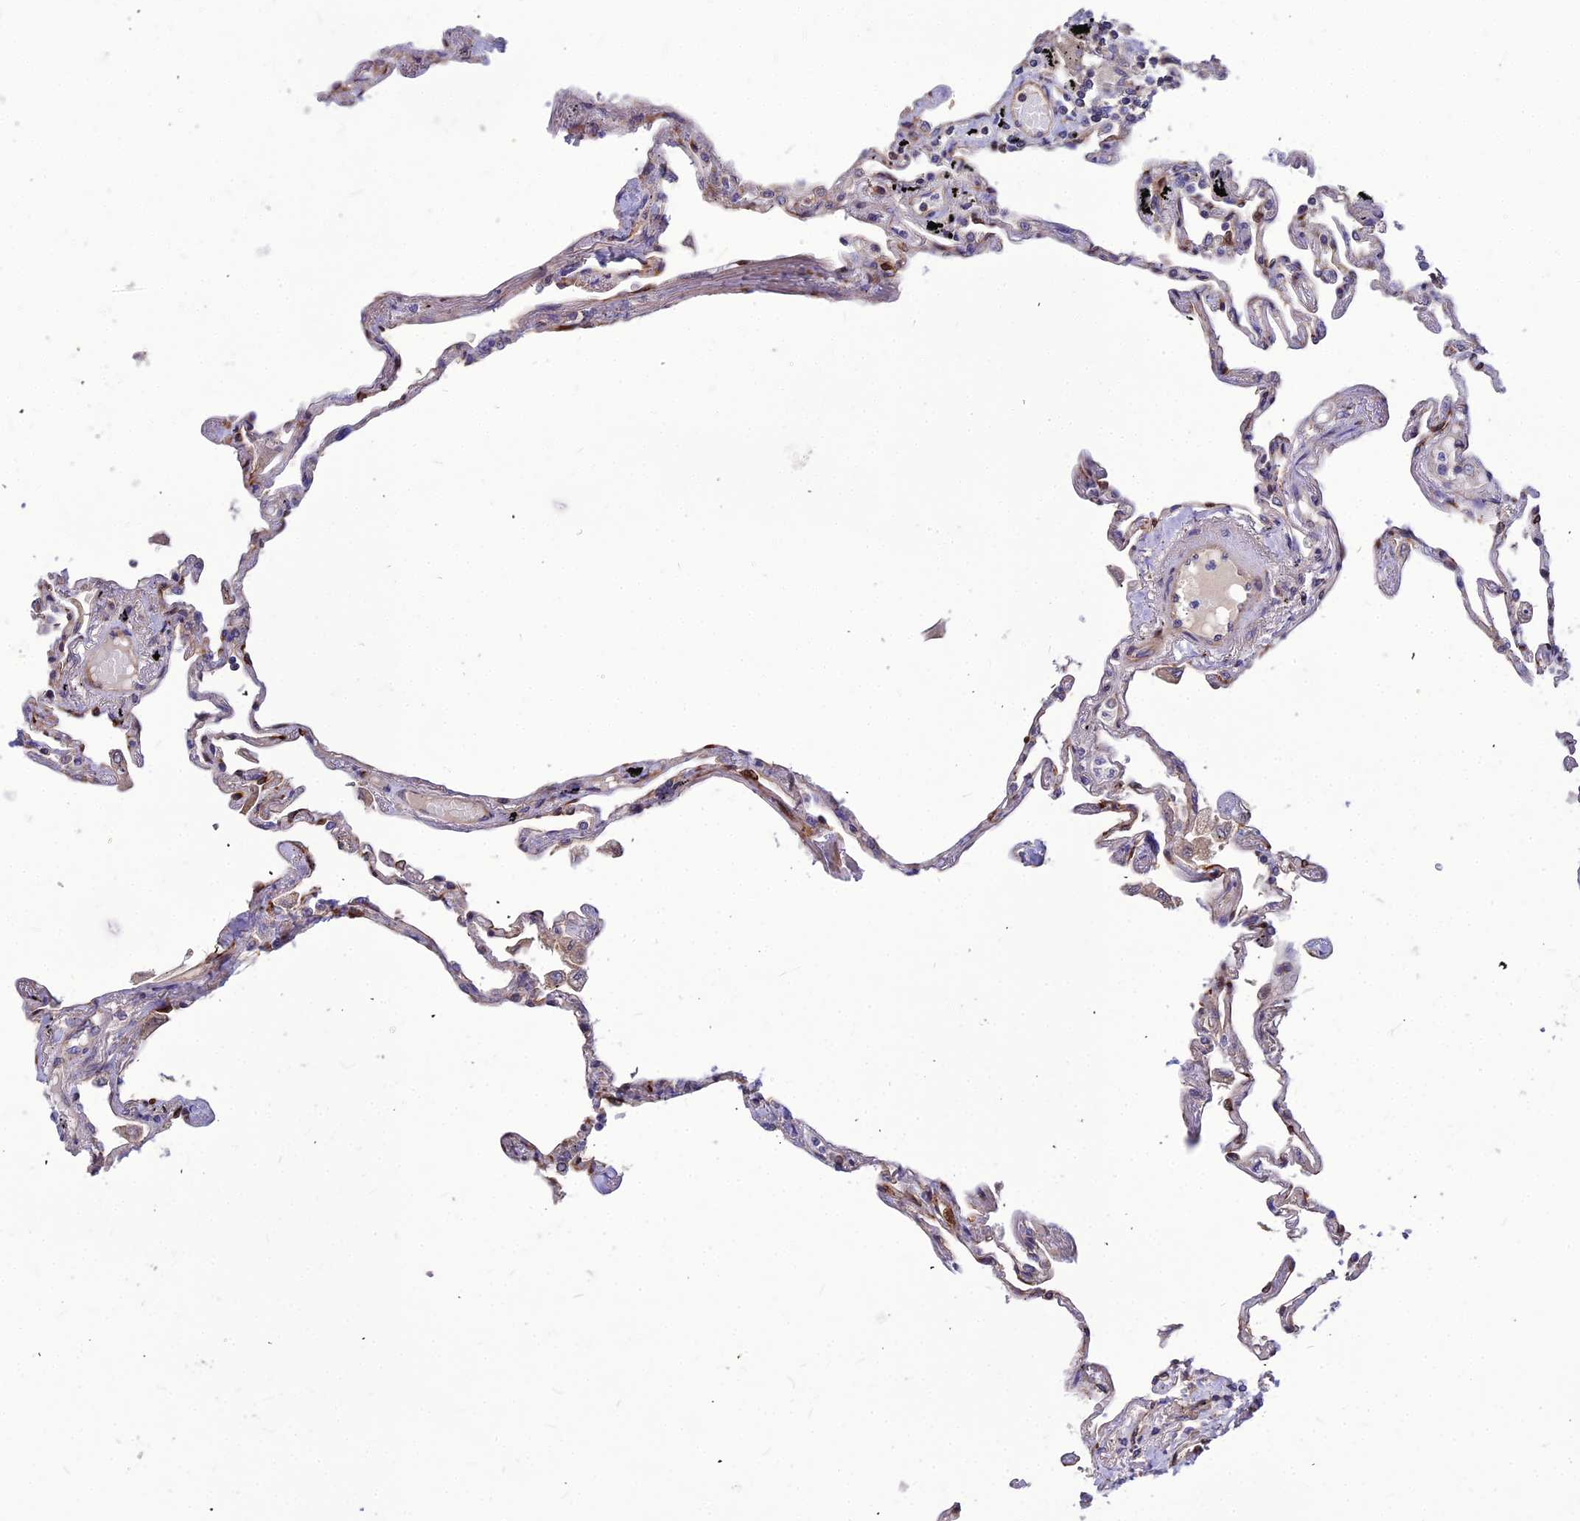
{"staining": {"intensity": "moderate", "quantity": "<25%", "location": "cytoplasmic/membranous"}, "tissue": "lung", "cell_type": "Alveolar cells", "image_type": "normal", "snomed": [{"axis": "morphology", "description": "Normal tissue, NOS"}, {"axis": "topography", "description": "Lung"}], "caption": "DAB (3,3'-diaminobenzidine) immunohistochemical staining of normal lung reveals moderate cytoplasmic/membranous protein staining in about <25% of alveolar cells. (Stains: DAB in brown, nuclei in blue, Microscopy: brightfield microscopy at high magnification).", "gene": "ASPHD1", "patient": {"sex": "female", "age": 67}}